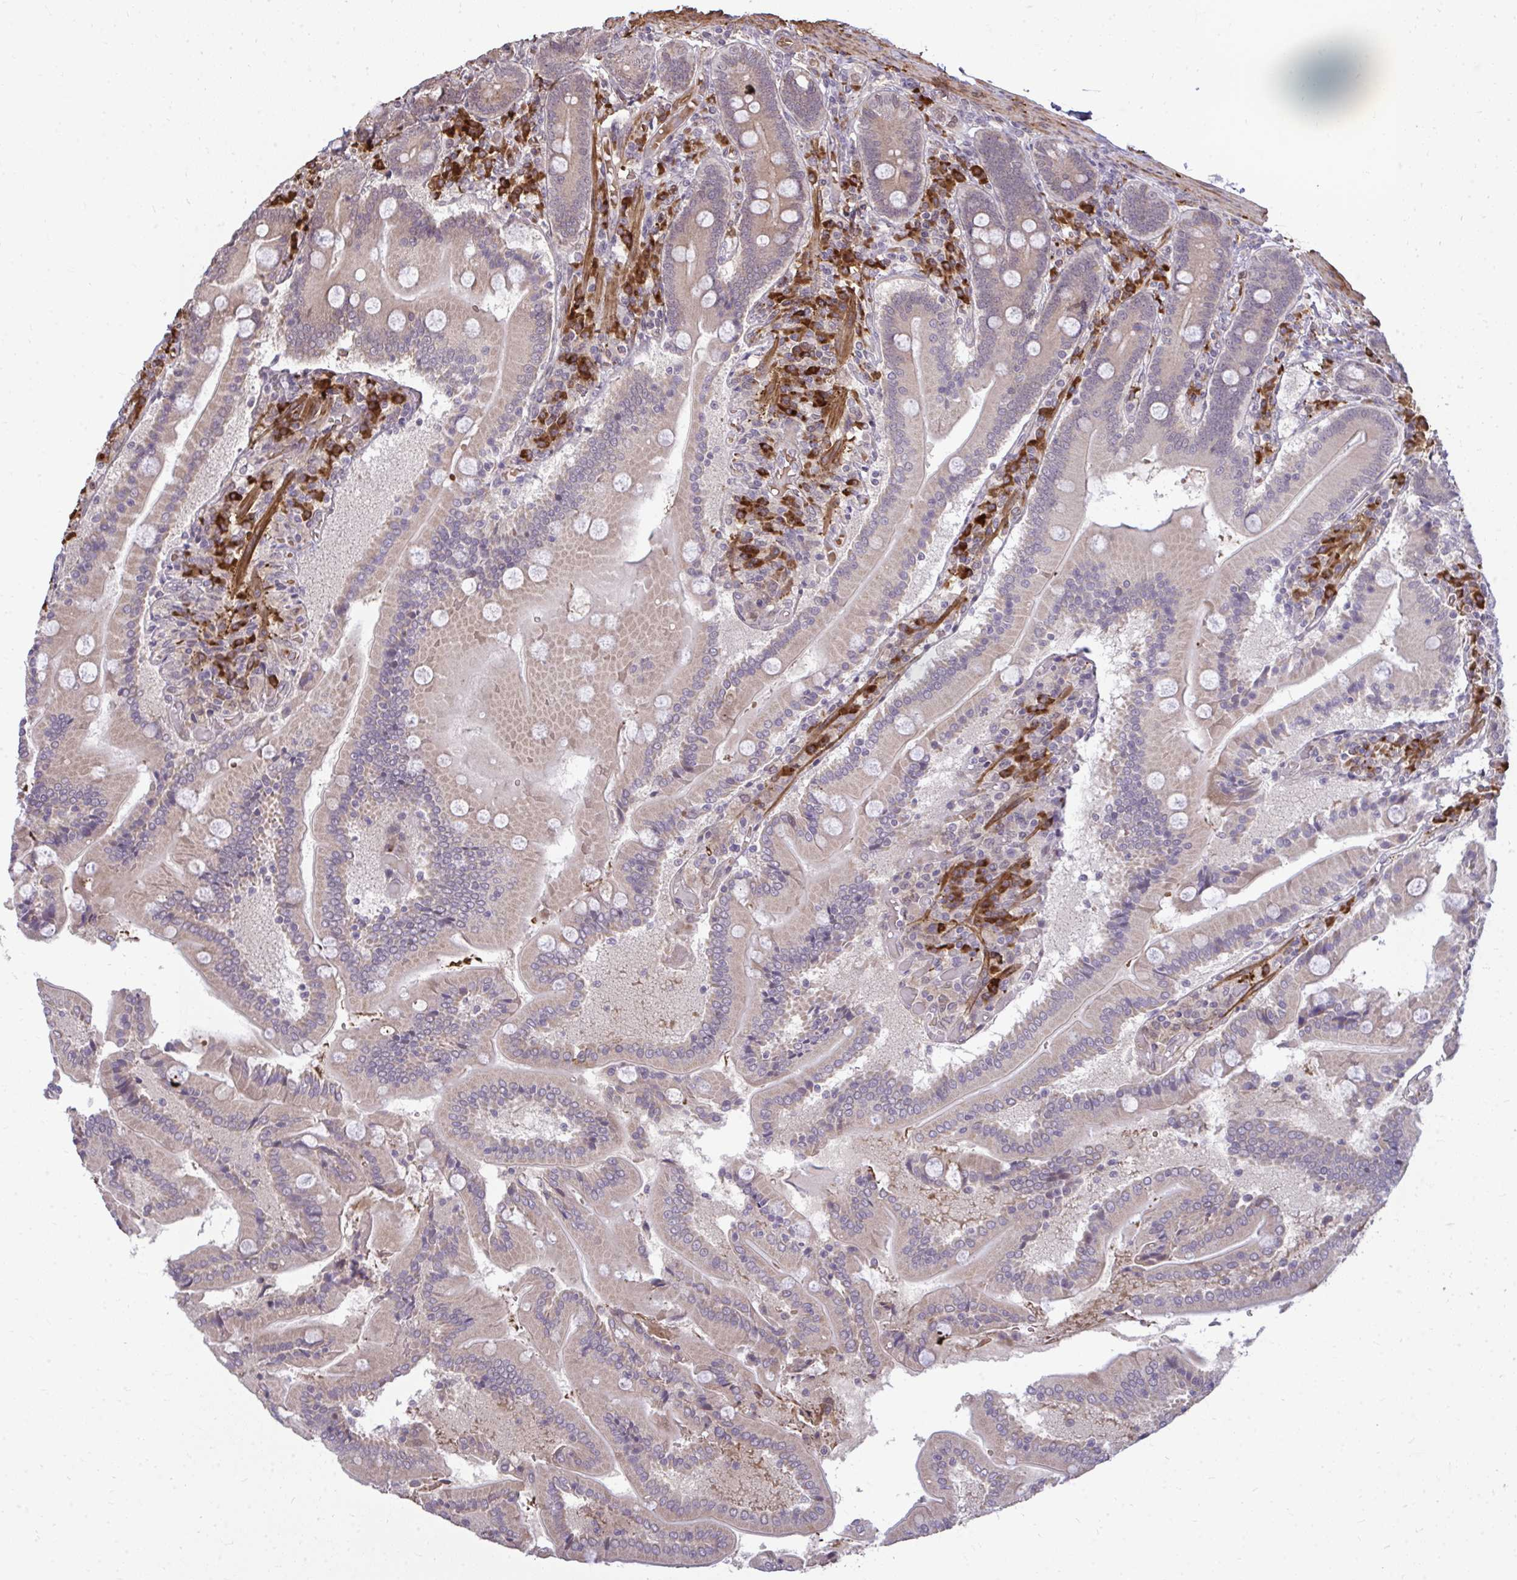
{"staining": {"intensity": "moderate", "quantity": "25%-75%", "location": "cytoplasmic/membranous"}, "tissue": "duodenum", "cell_type": "Glandular cells", "image_type": "normal", "snomed": [{"axis": "morphology", "description": "Normal tissue, NOS"}, {"axis": "topography", "description": "Duodenum"}], "caption": "DAB (3,3'-diaminobenzidine) immunohistochemical staining of benign duodenum shows moderate cytoplasmic/membranous protein expression in approximately 25%-75% of glandular cells.", "gene": "ZSCAN9", "patient": {"sex": "female", "age": 62}}